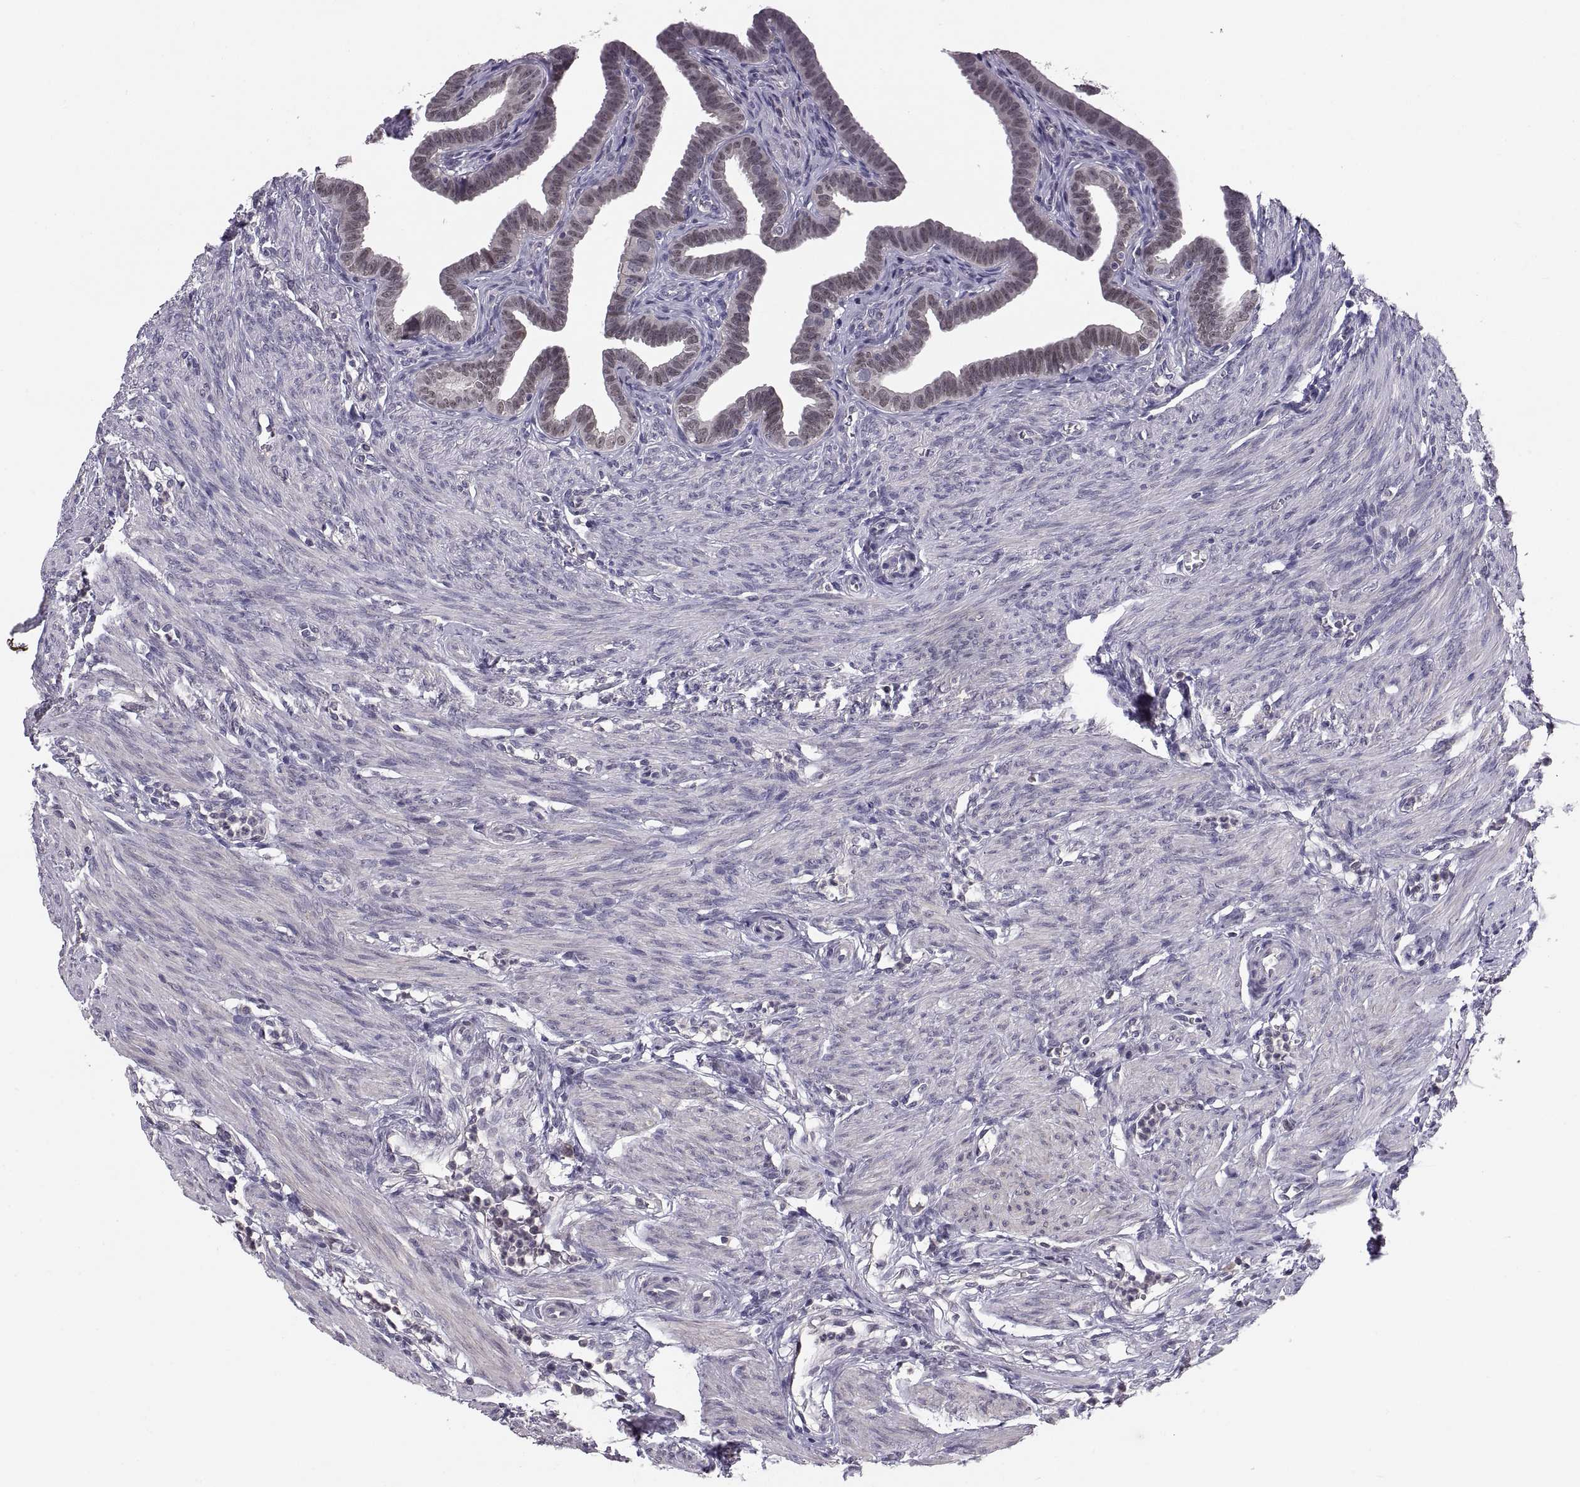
{"staining": {"intensity": "weak", "quantity": ">75%", "location": "nuclear"}, "tissue": "fallopian tube", "cell_type": "Glandular cells", "image_type": "normal", "snomed": [{"axis": "morphology", "description": "Normal tissue, NOS"}, {"axis": "topography", "description": "Fallopian tube"}, {"axis": "topography", "description": "Ovary"}], "caption": "Immunohistochemistry staining of normal fallopian tube, which reveals low levels of weak nuclear expression in about >75% of glandular cells indicating weak nuclear protein expression. The staining was performed using DAB (brown) for protein detection and nuclei were counterstained in hematoxylin (blue).", "gene": "PAX2", "patient": {"sex": "female", "age": 33}}